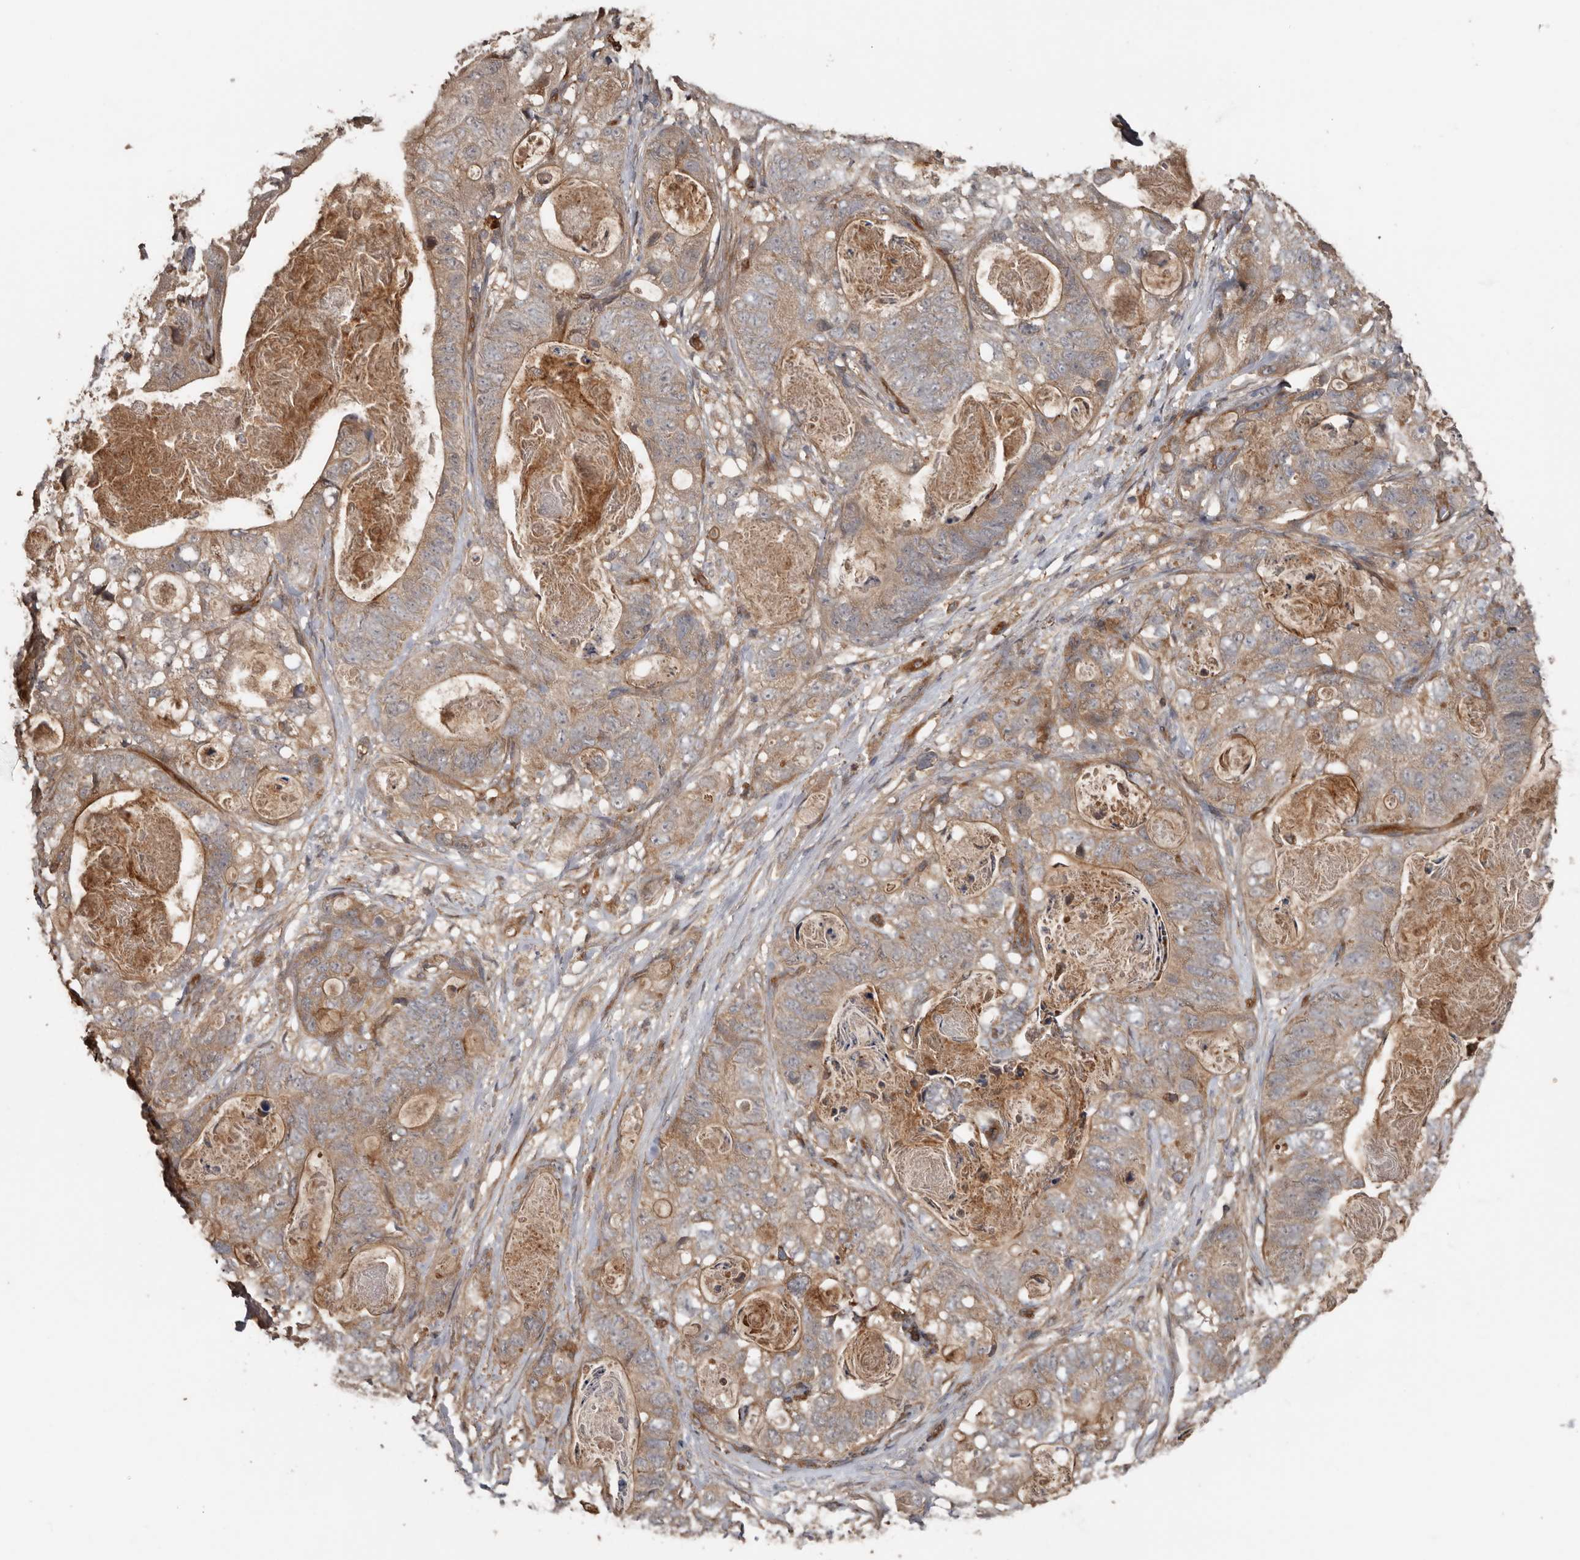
{"staining": {"intensity": "moderate", "quantity": "25%-75%", "location": "cytoplasmic/membranous"}, "tissue": "stomach cancer", "cell_type": "Tumor cells", "image_type": "cancer", "snomed": [{"axis": "morphology", "description": "Normal tissue, NOS"}, {"axis": "morphology", "description": "Adenocarcinoma, NOS"}, {"axis": "topography", "description": "Stomach"}], "caption": "Adenocarcinoma (stomach) stained for a protein (brown) demonstrates moderate cytoplasmic/membranous positive staining in approximately 25%-75% of tumor cells.", "gene": "EXOC3L1", "patient": {"sex": "female", "age": 89}}